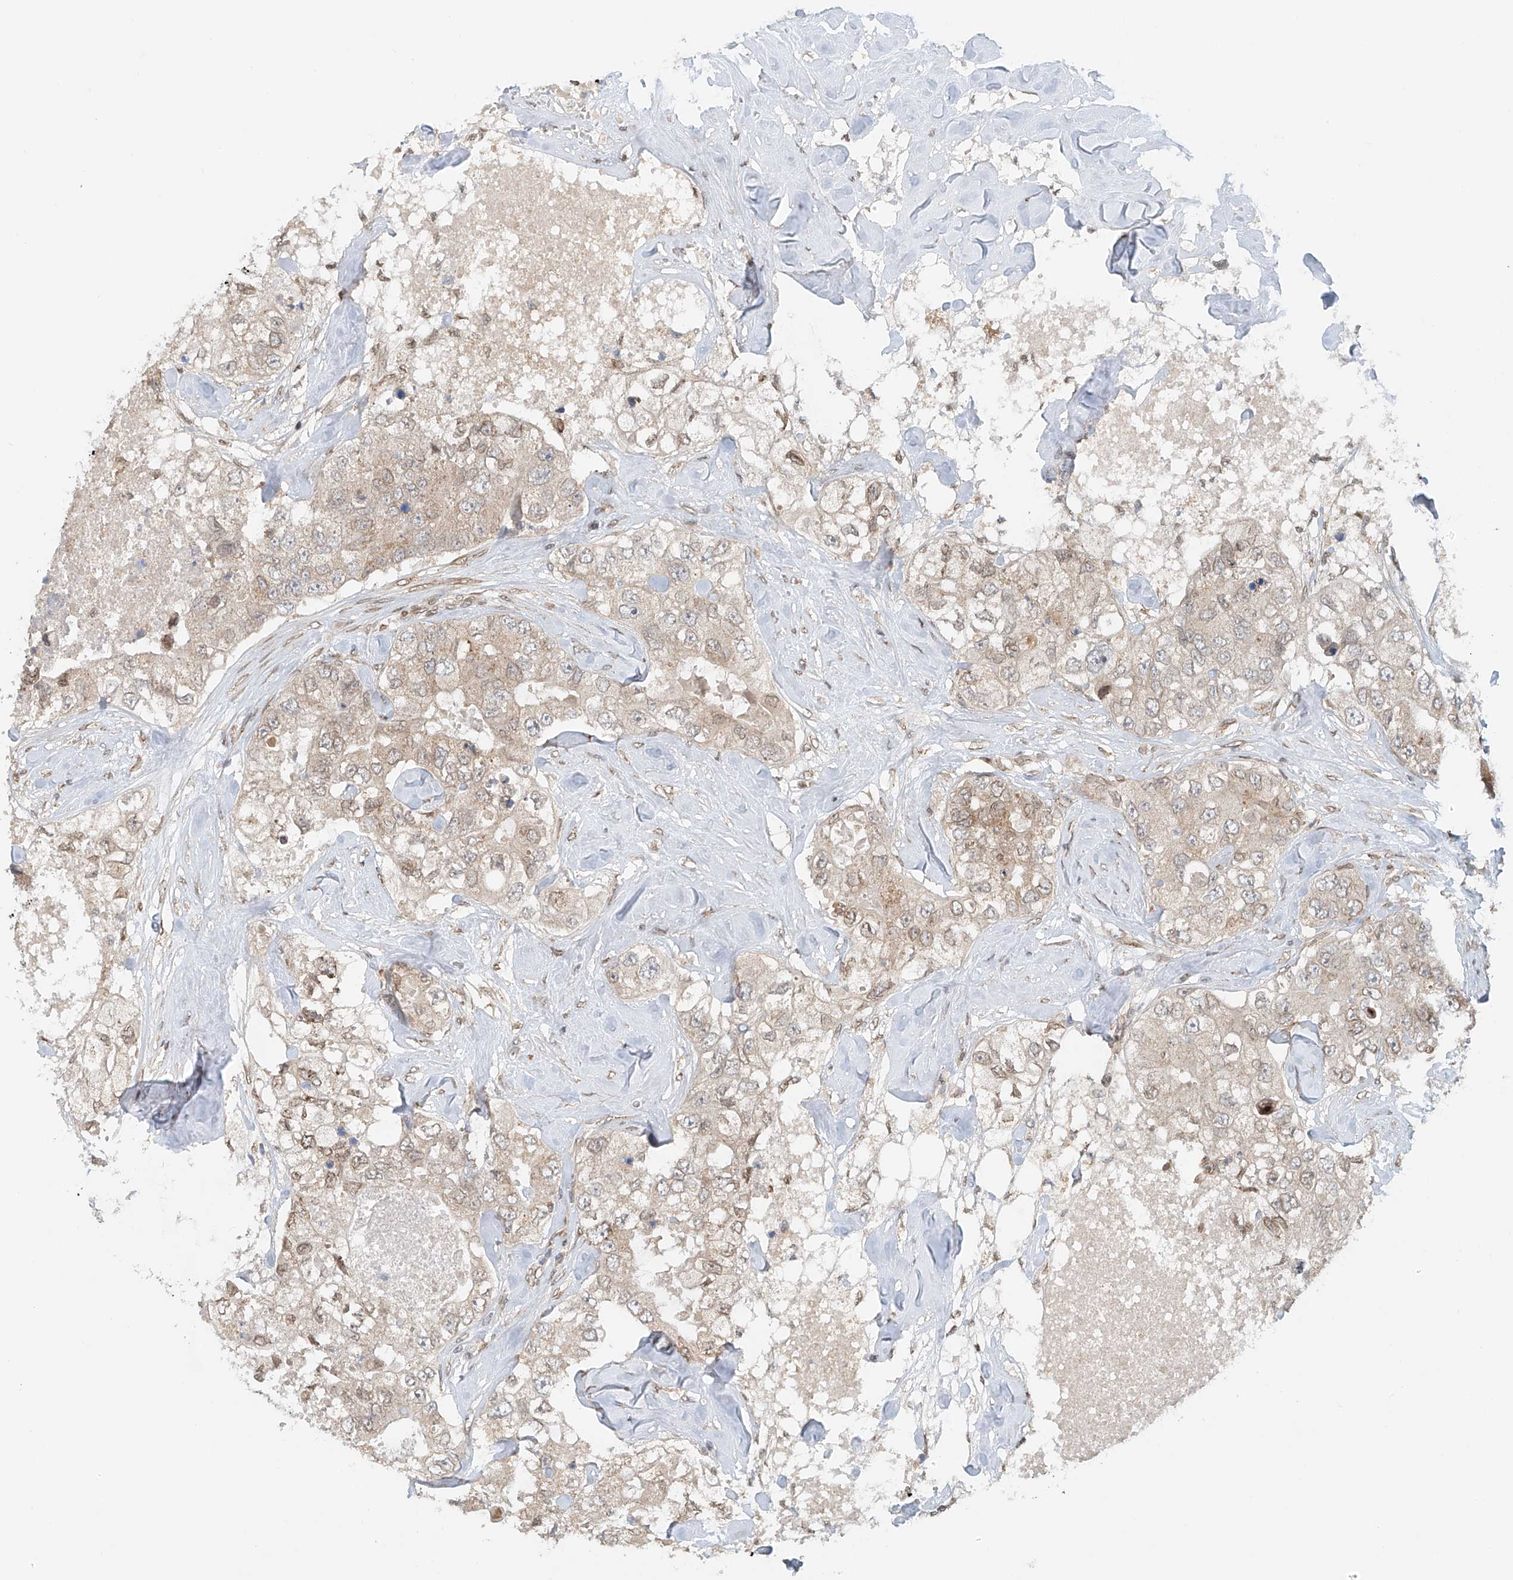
{"staining": {"intensity": "weak", "quantity": "25%-75%", "location": "cytoplasmic/membranous,nuclear"}, "tissue": "breast cancer", "cell_type": "Tumor cells", "image_type": "cancer", "snomed": [{"axis": "morphology", "description": "Duct carcinoma"}, {"axis": "topography", "description": "Breast"}], "caption": "An immunohistochemistry (IHC) image of neoplastic tissue is shown. Protein staining in brown highlights weak cytoplasmic/membranous and nuclear positivity in breast cancer (infiltrating ductal carcinoma) within tumor cells. The staining was performed using DAB (3,3'-diaminobenzidine), with brown indicating positive protein expression. Nuclei are stained blue with hematoxylin.", "gene": "STARD9", "patient": {"sex": "female", "age": 62}}